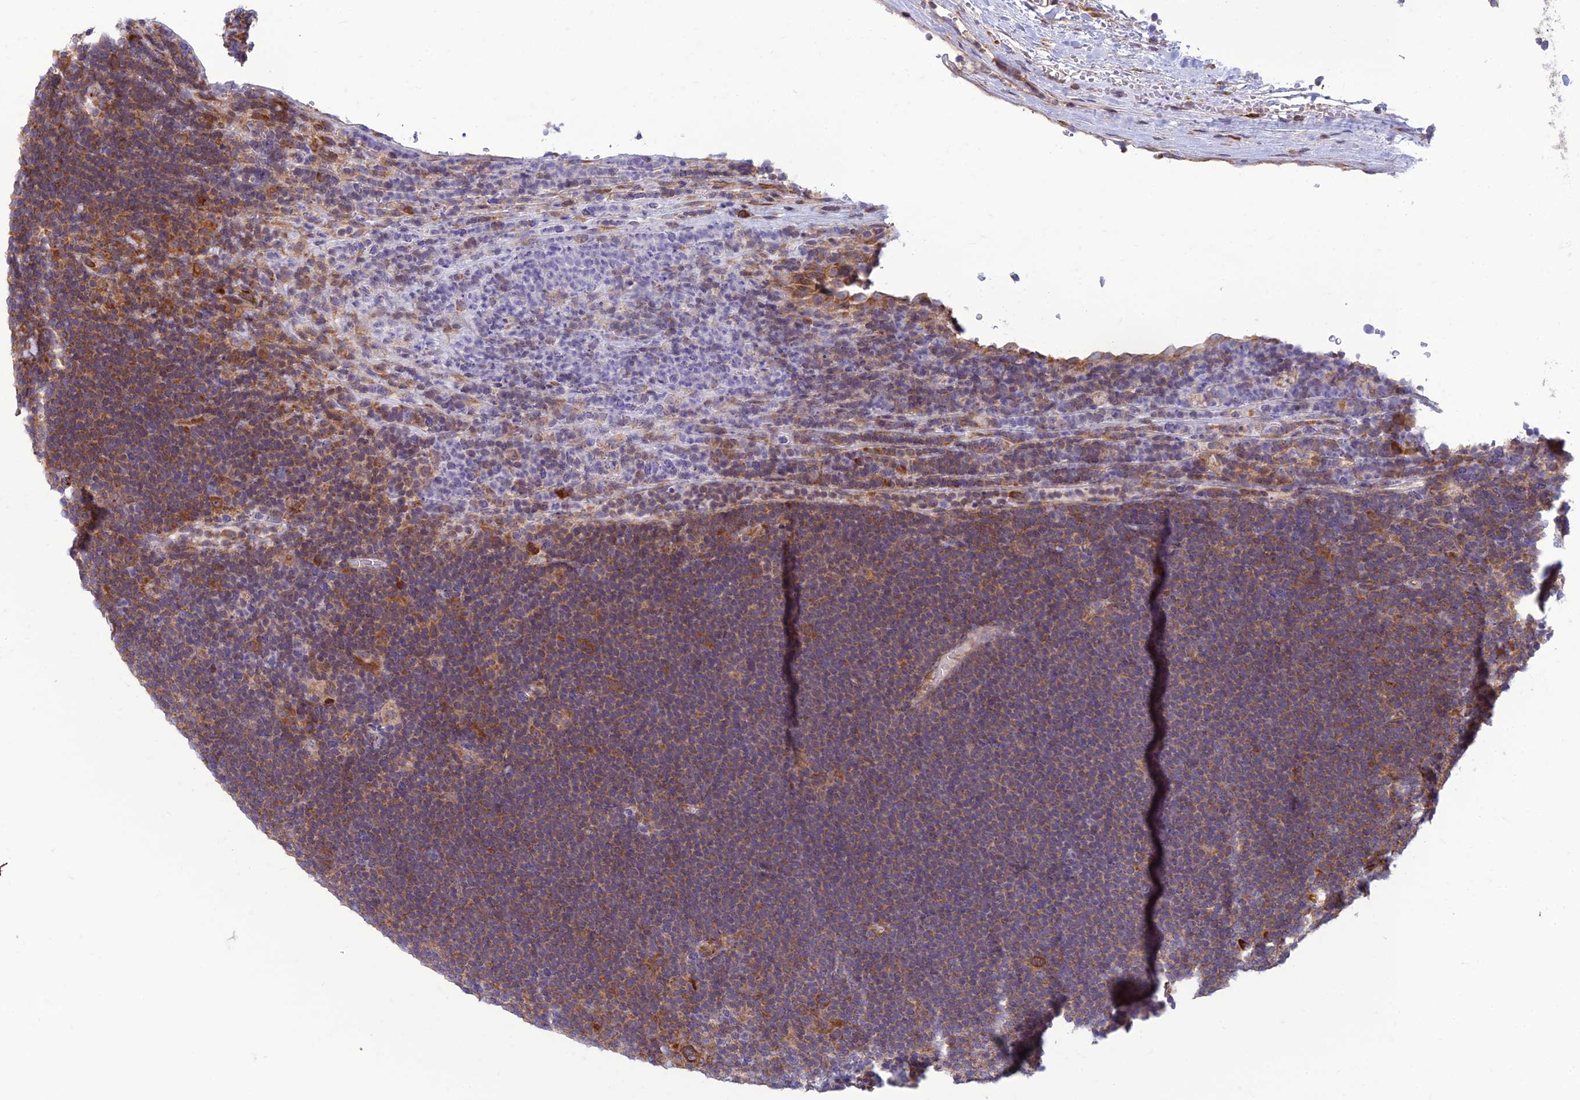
{"staining": {"intensity": "moderate", "quantity": ">75%", "location": "cytoplasmic/membranous"}, "tissue": "lymphoma", "cell_type": "Tumor cells", "image_type": "cancer", "snomed": [{"axis": "morphology", "description": "Hodgkin's disease, NOS"}, {"axis": "topography", "description": "Lymph node"}], "caption": "This image demonstrates IHC staining of human lymphoma, with medium moderate cytoplasmic/membranous expression in about >75% of tumor cells.", "gene": "RPL17-C18orf32", "patient": {"sex": "female", "age": 57}}